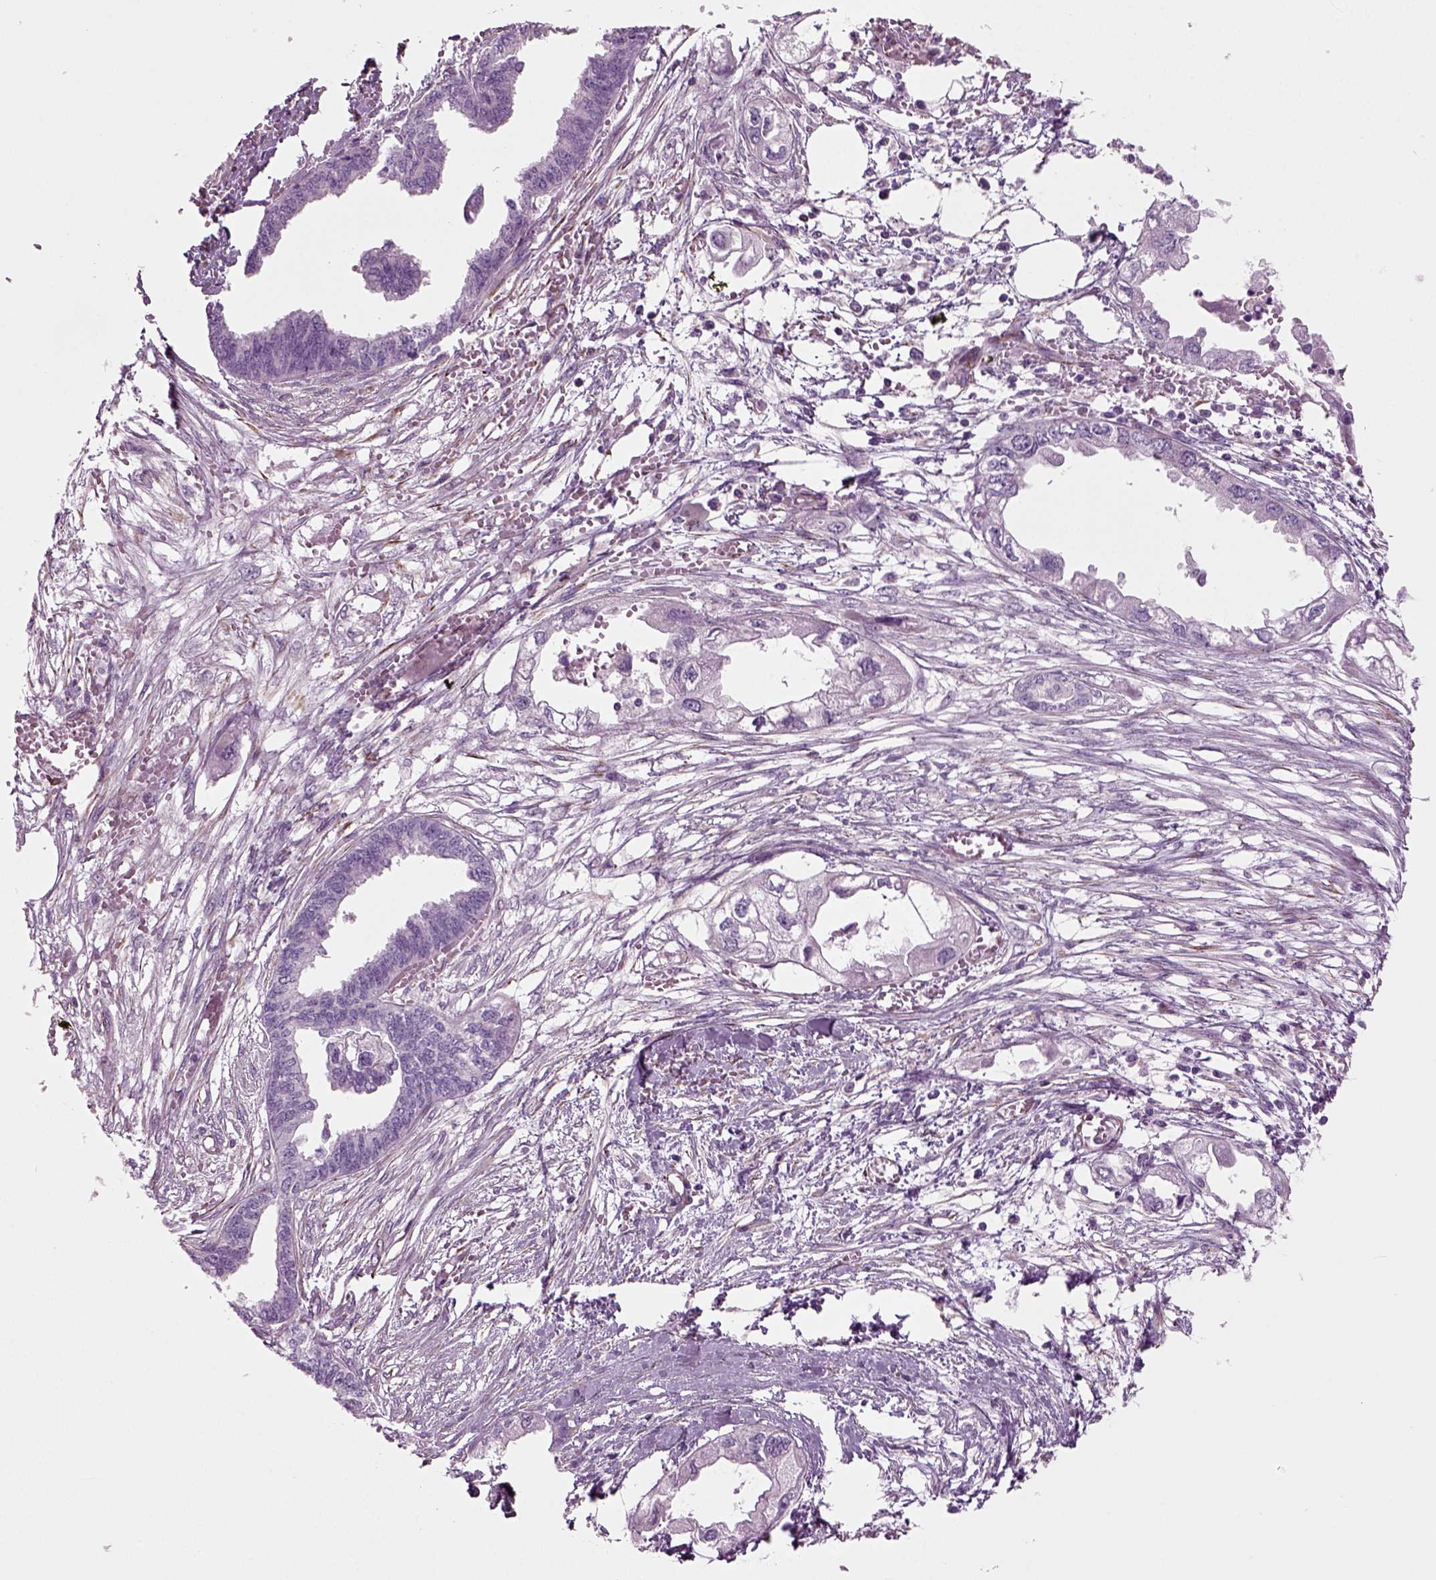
{"staining": {"intensity": "negative", "quantity": "none", "location": "none"}, "tissue": "endometrial cancer", "cell_type": "Tumor cells", "image_type": "cancer", "snomed": [{"axis": "morphology", "description": "Adenocarcinoma, NOS"}, {"axis": "morphology", "description": "Adenocarcinoma, metastatic, NOS"}, {"axis": "topography", "description": "Adipose tissue"}, {"axis": "topography", "description": "Endometrium"}], "caption": "Tumor cells show no significant expression in endometrial cancer (metastatic adenocarcinoma). (Immunohistochemistry, brightfield microscopy, high magnification).", "gene": "ACER3", "patient": {"sex": "female", "age": 67}}